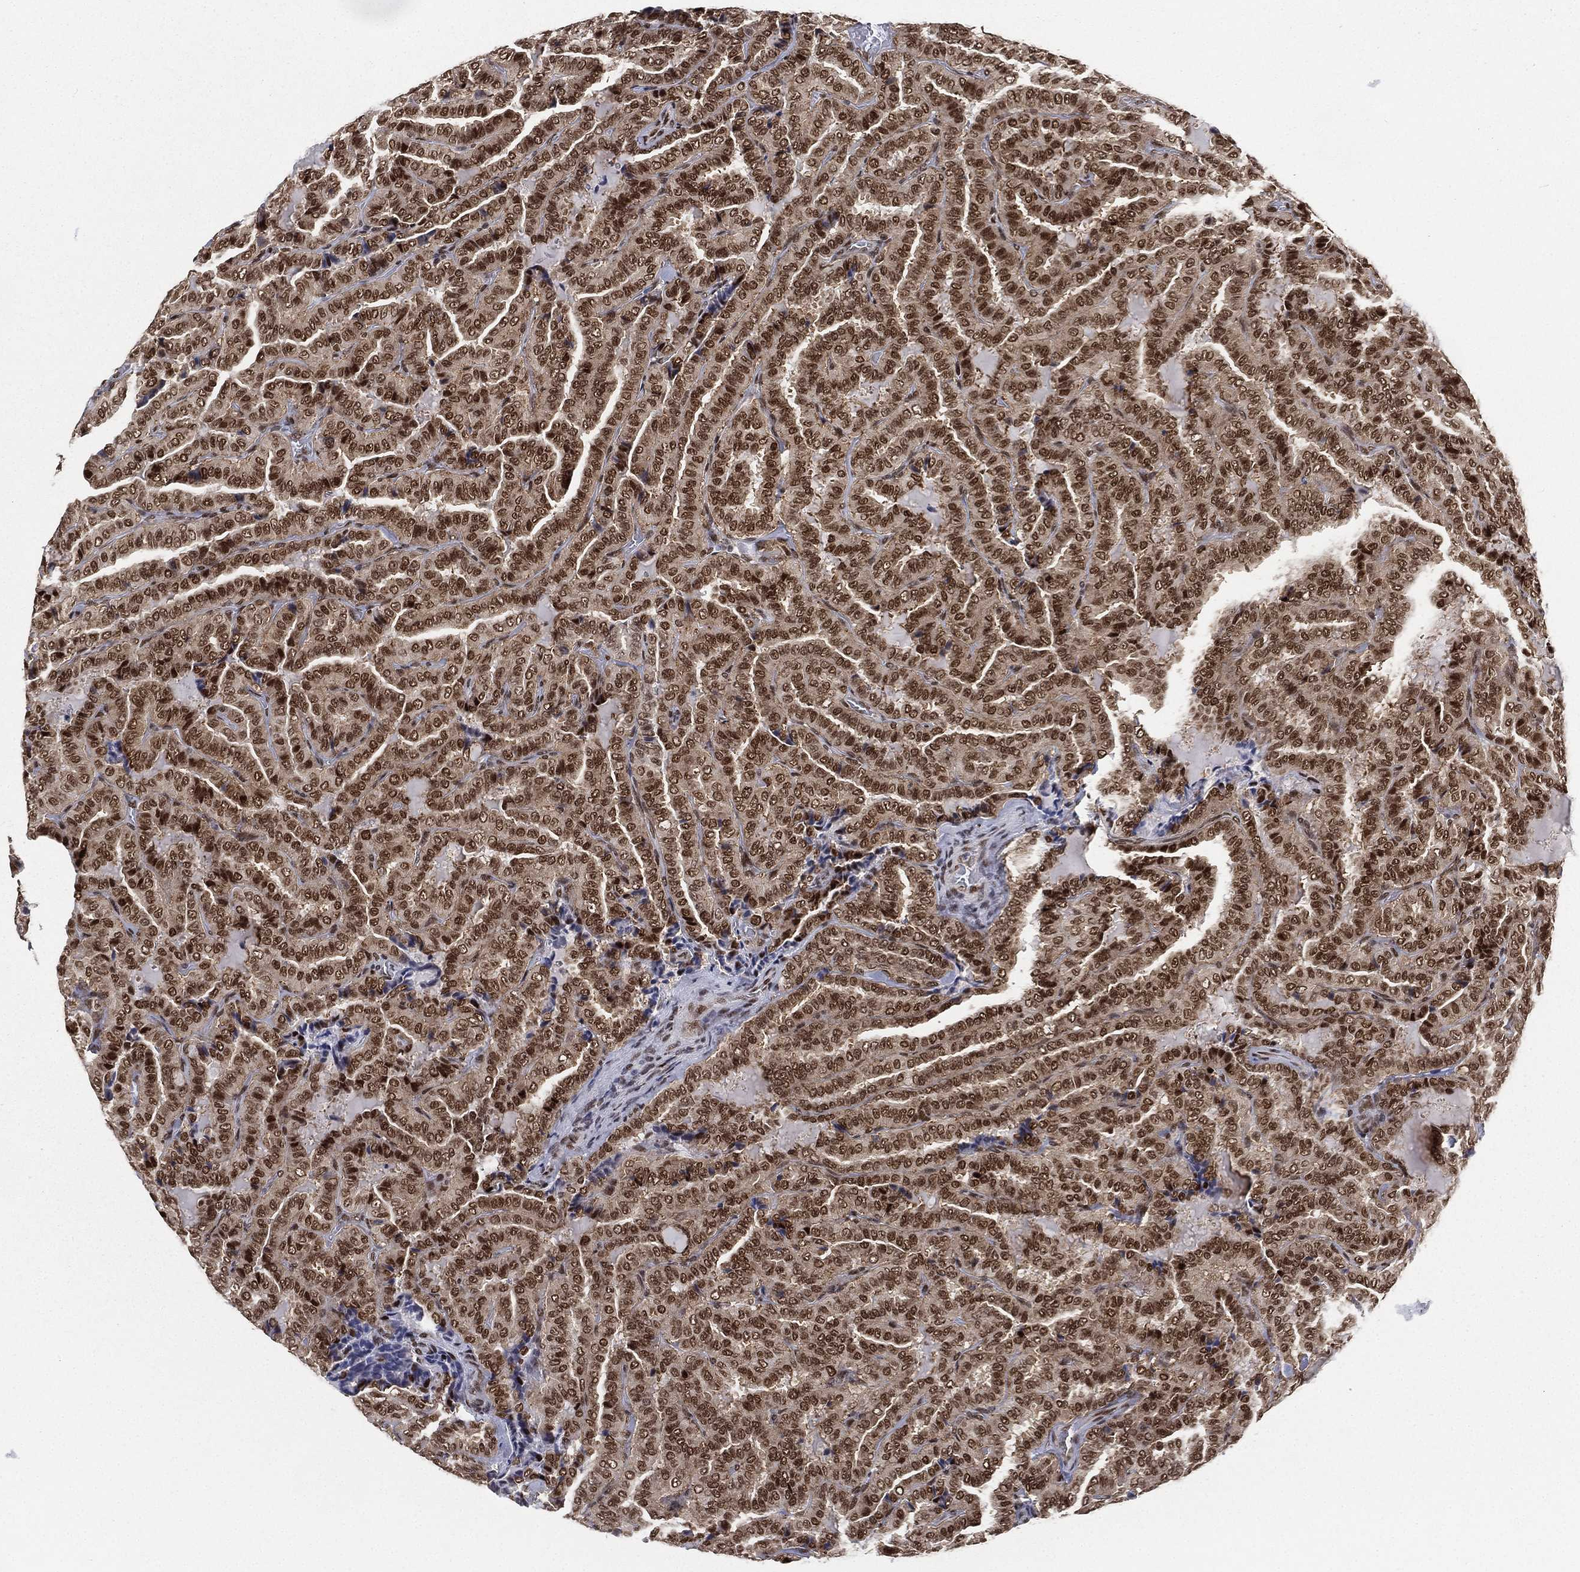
{"staining": {"intensity": "strong", "quantity": ">75%", "location": "nuclear"}, "tissue": "thyroid cancer", "cell_type": "Tumor cells", "image_type": "cancer", "snomed": [{"axis": "morphology", "description": "Papillary adenocarcinoma, NOS"}, {"axis": "topography", "description": "Thyroid gland"}], "caption": "A brown stain labels strong nuclear positivity of a protein in thyroid papillary adenocarcinoma tumor cells.", "gene": "FUBP3", "patient": {"sex": "female", "age": 39}}